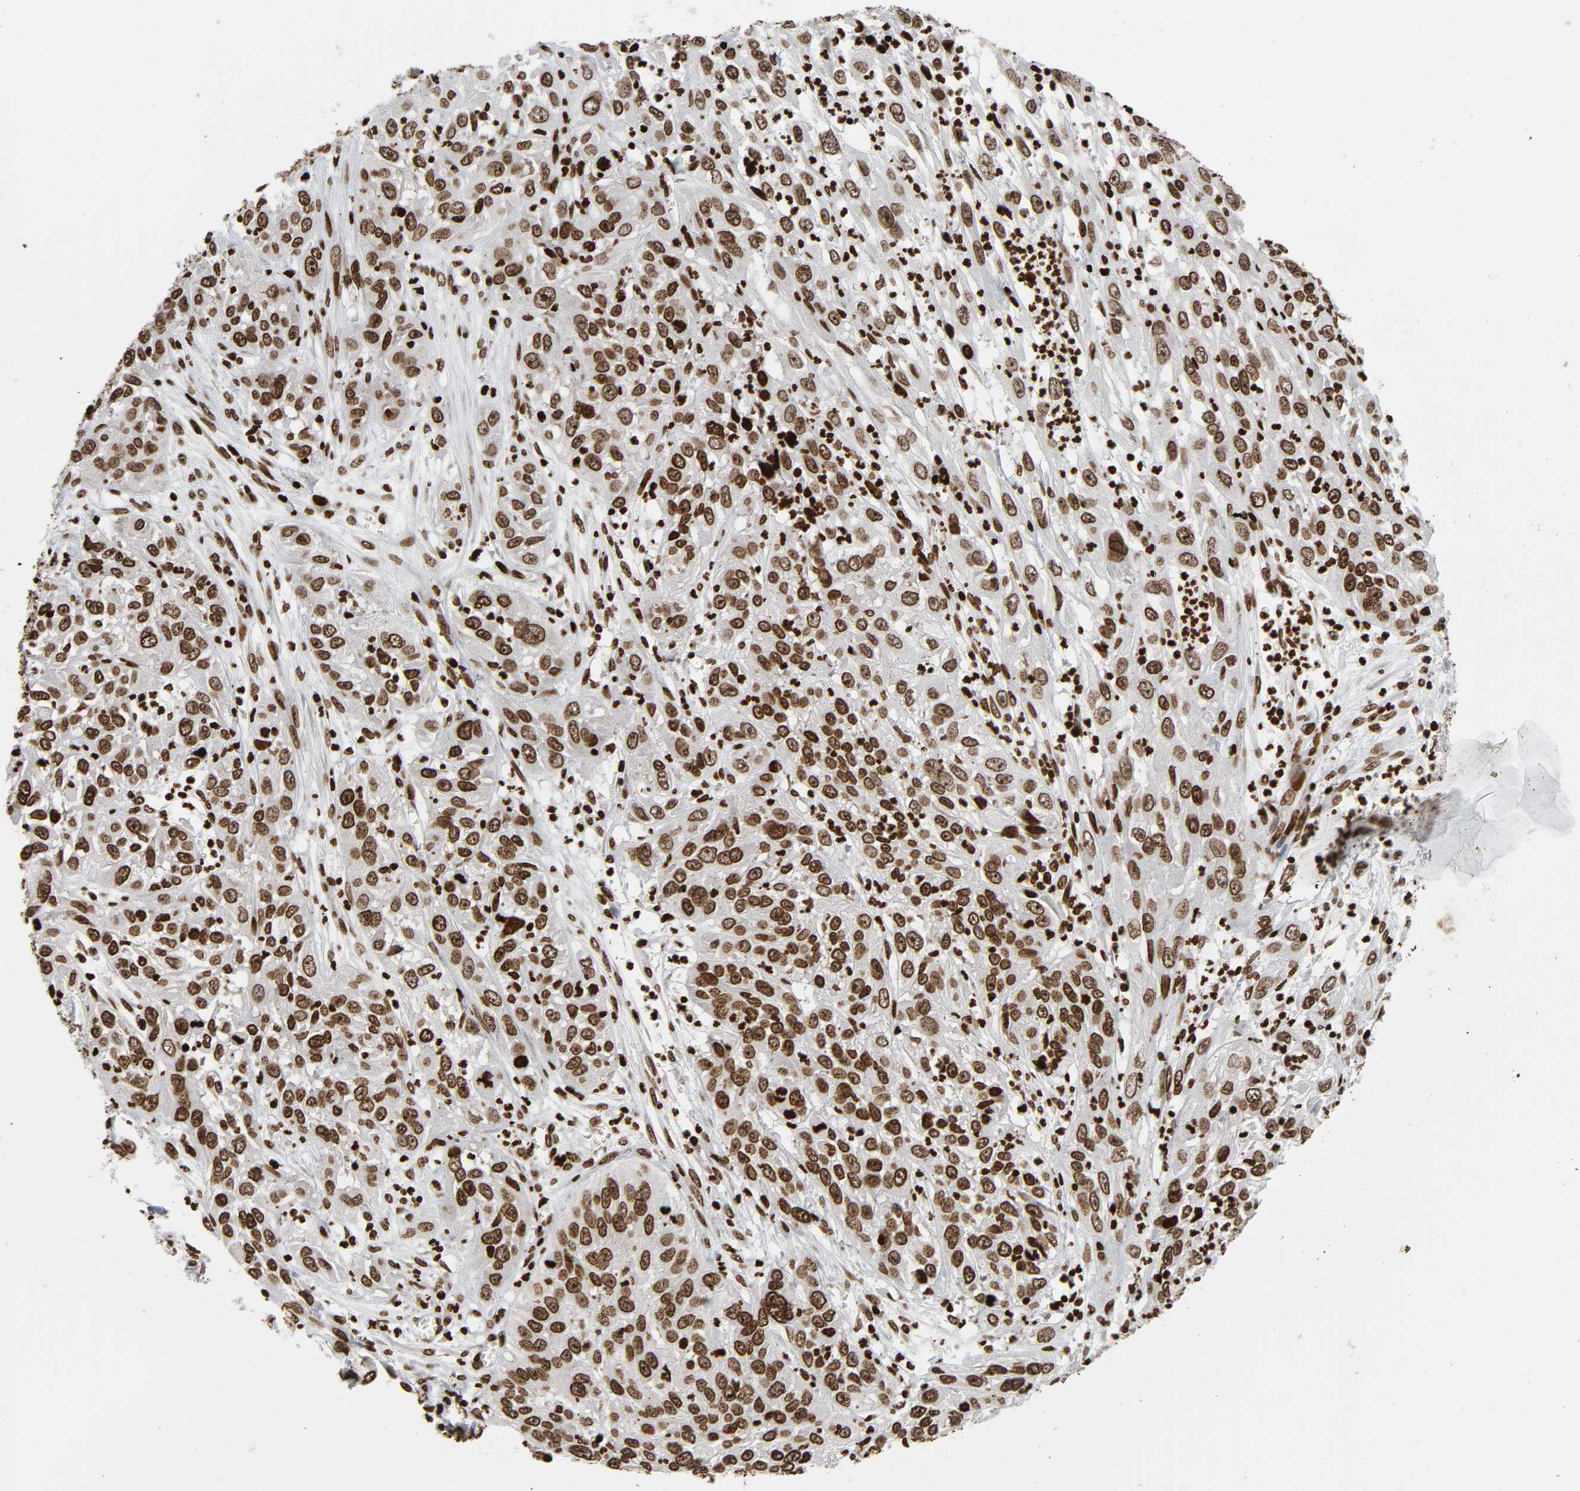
{"staining": {"intensity": "moderate", "quantity": ">75%", "location": "nuclear"}, "tissue": "cervical cancer", "cell_type": "Tumor cells", "image_type": "cancer", "snomed": [{"axis": "morphology", "description": "Squamous cell carcinoma, NOS"}, {"axis": "topography", "description": "Cervix"}], "caption": "Protein expression analysis of human cervical cancer reveals moderate nuclear expression in about >75% of tumor cells. (DAB = brown stain, brightfield microscopy at high magnification).", "gene": "RXRA", "patient": {"sex": "female", "age": 32}}